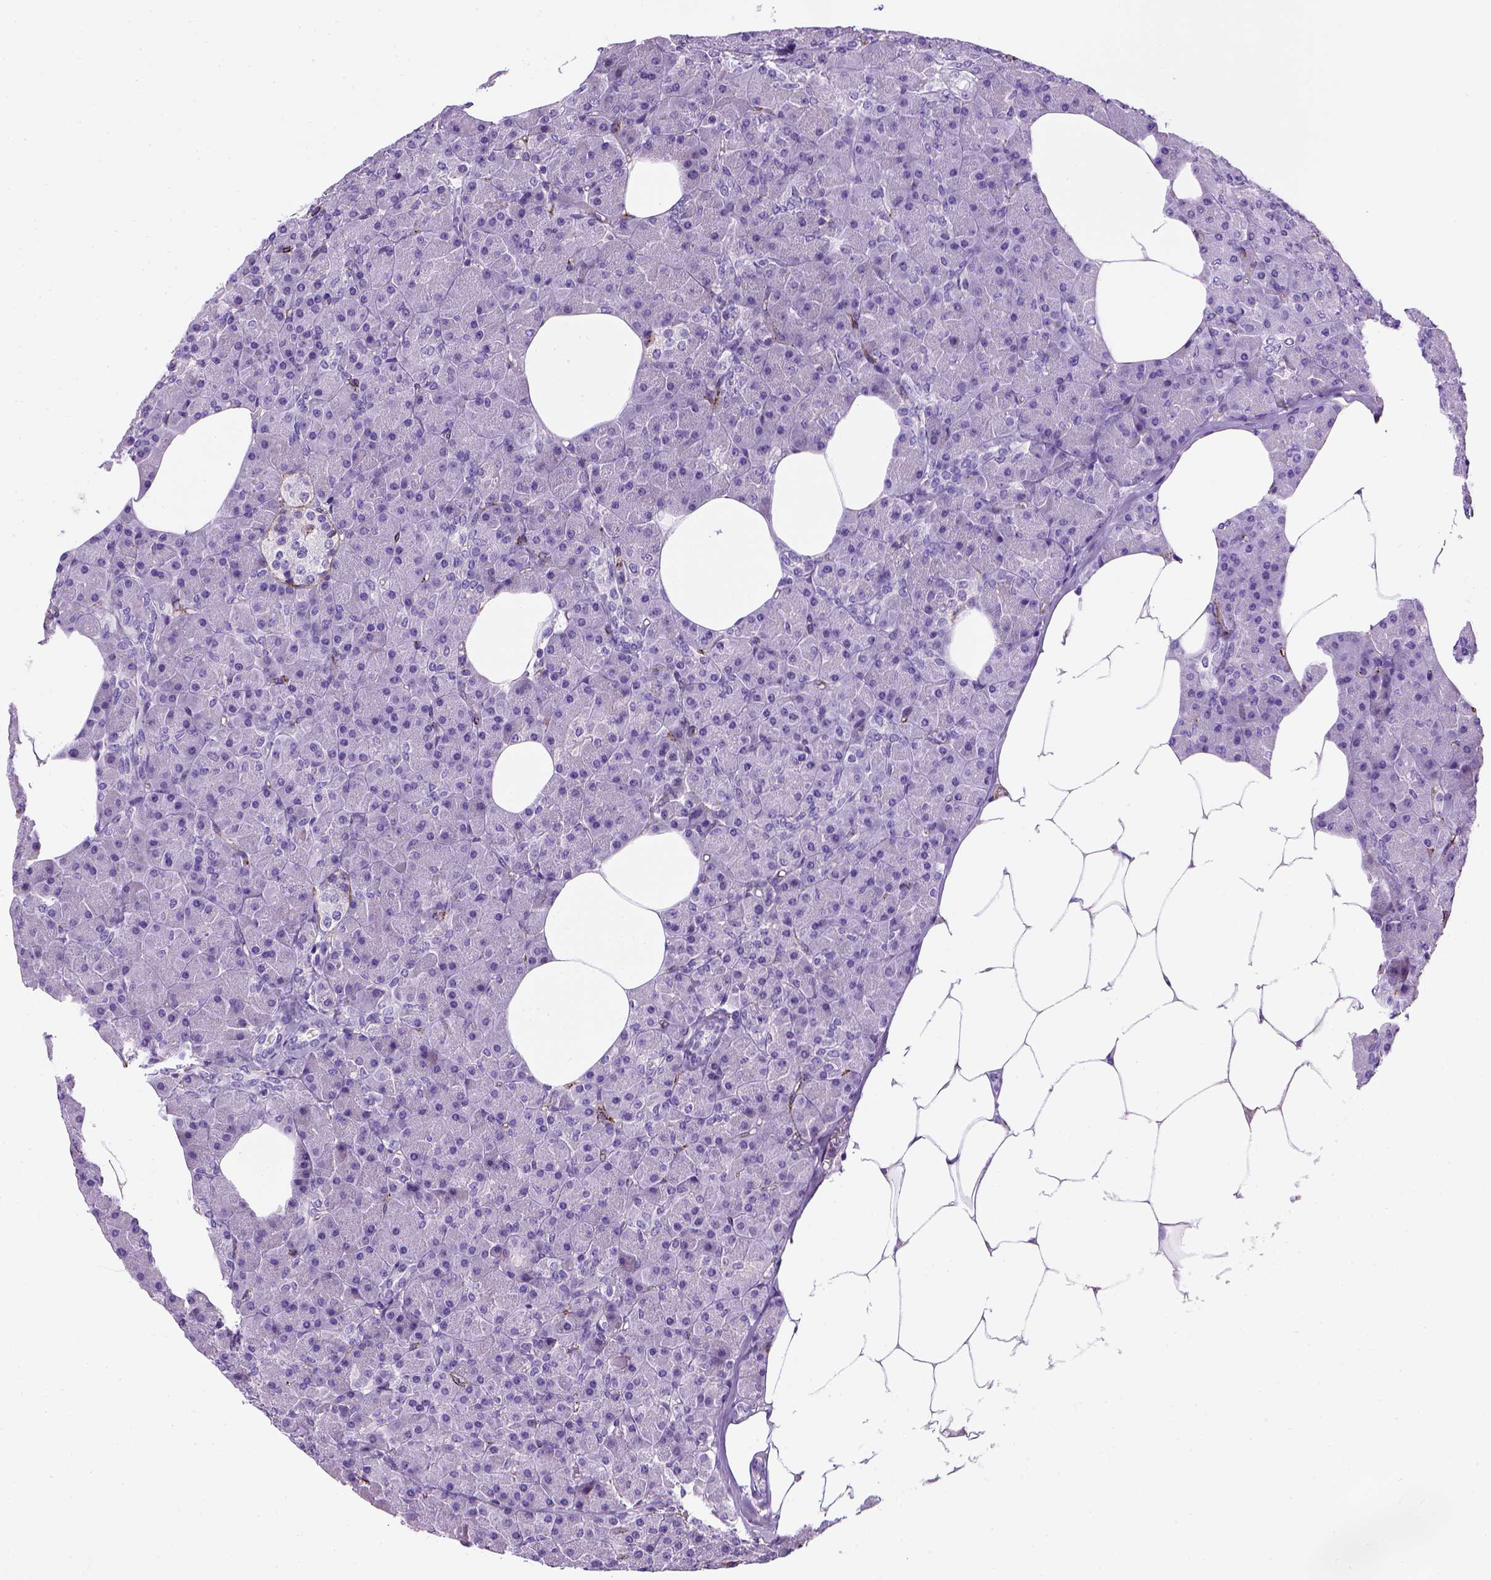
{"staining": {"intensity": "negative", "quantity": "none", "location": "none"}, "tissue": "pancreas", "cell_type": "Exocrine glandular cells", "image_type": "normal", "snomed": [{"axis": "morphology", "description": "Normal tissue, NOS"}, {"axis": "topography", "description": "Pancreas"}], "caption": "Micrograph shows no protein positivity in exocrine glandular cells of unremarkable pancreas. Brightfield microscopy of IHC stained with DAB (brown) and hematoxylin (blue), captured at high magnification.", "gene": "VWF", "patient": {"sex": "female", "age": 45}}